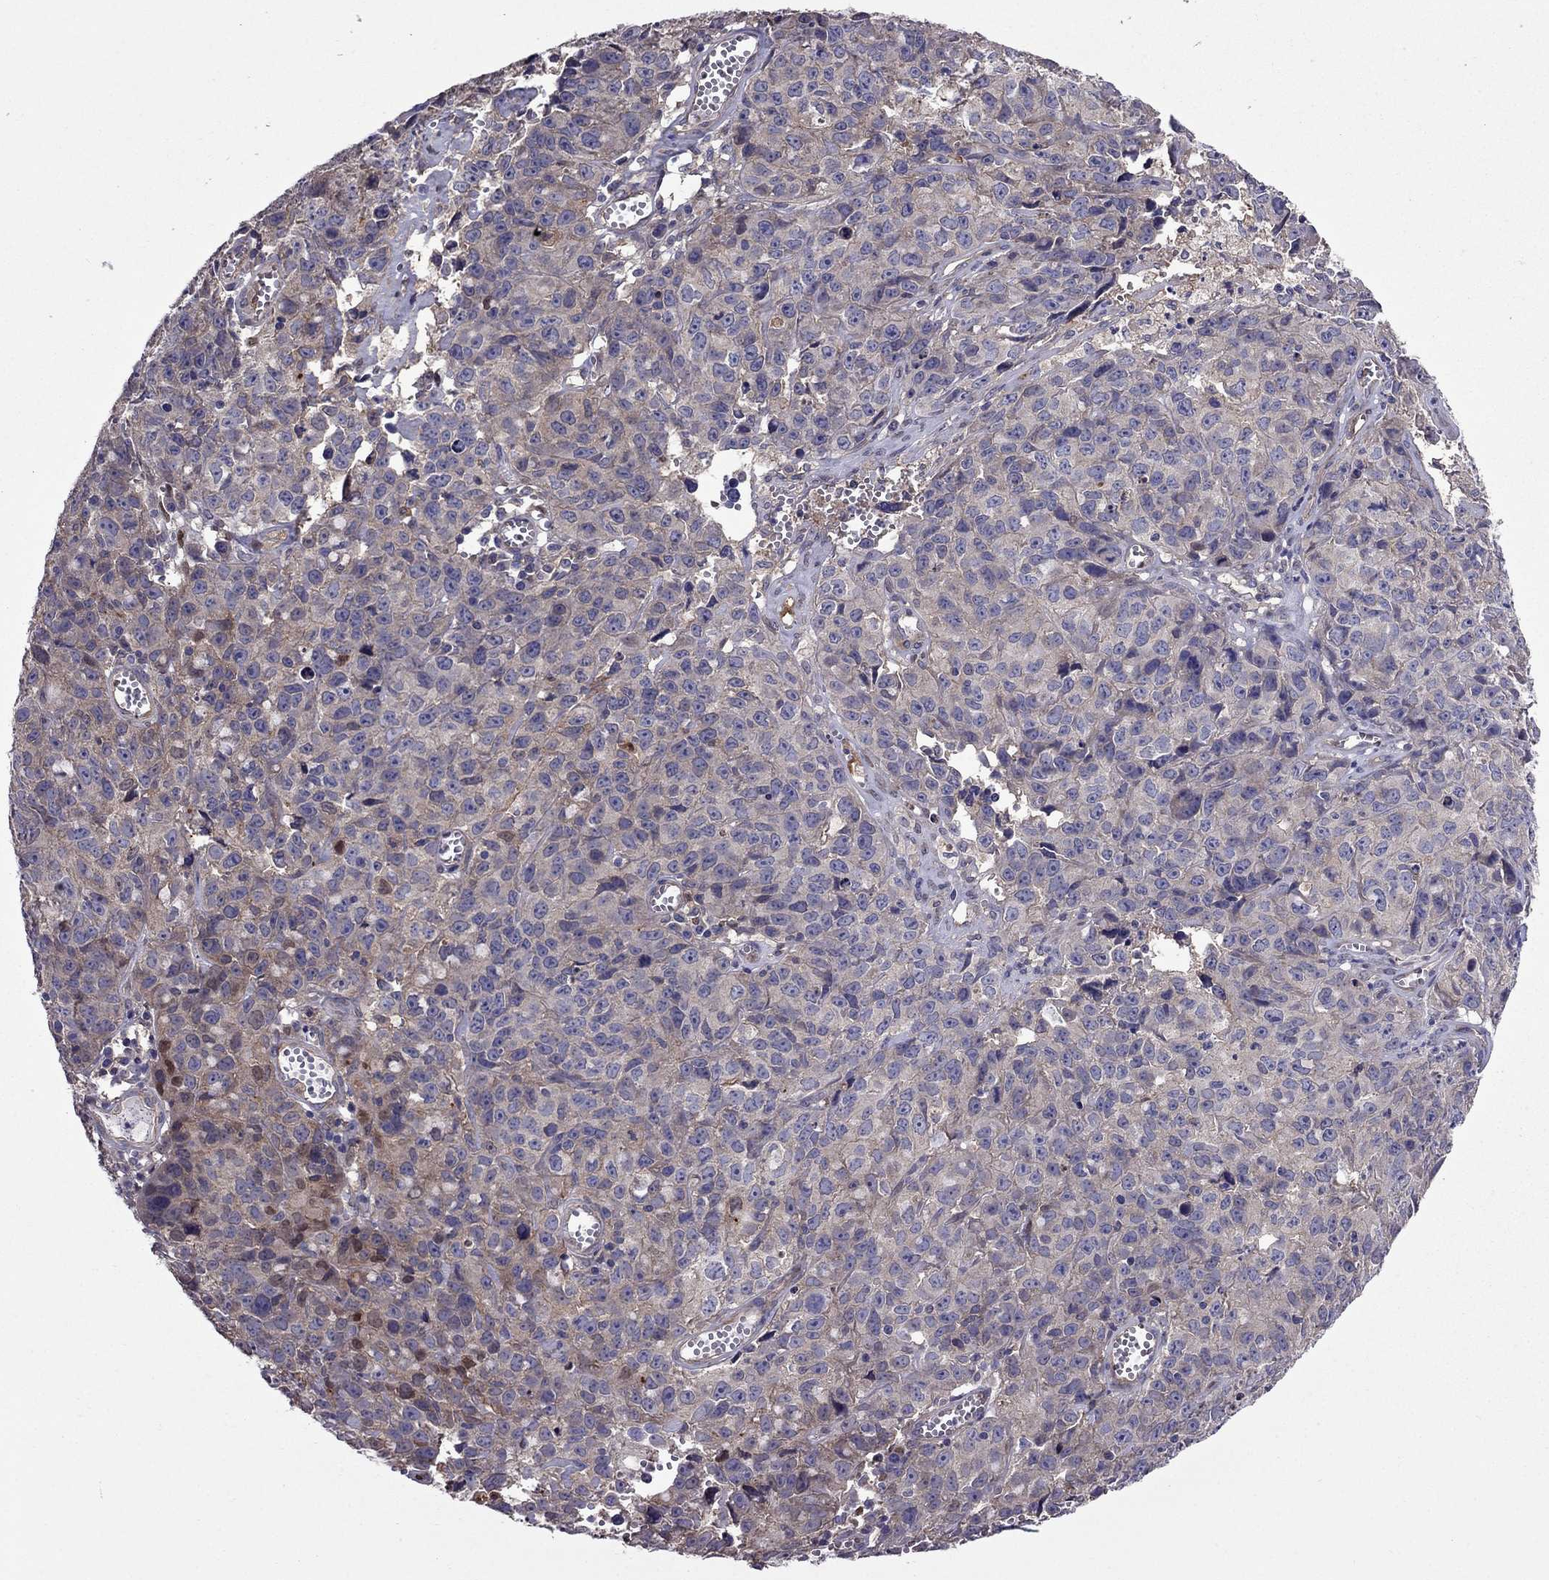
{"staining": {"intensity": "negative", "quantity": "none", "location": "none"}, "tissue": "cervical cancer", "cell_type": "Tumor cells", "image_type": "cancer", "snomed": [{"axis": "morphology", "description": "Squamous cell carcinoma, NOS"}, {"axis": "topography", "description": "Cervix"}], "caption": "Histopathology image shows no protein staining in tumor cells of cervical squamous cell carcinoma tissue.", "gene": "ITGB1", "patient": {"sex": "female", "age": 28}}